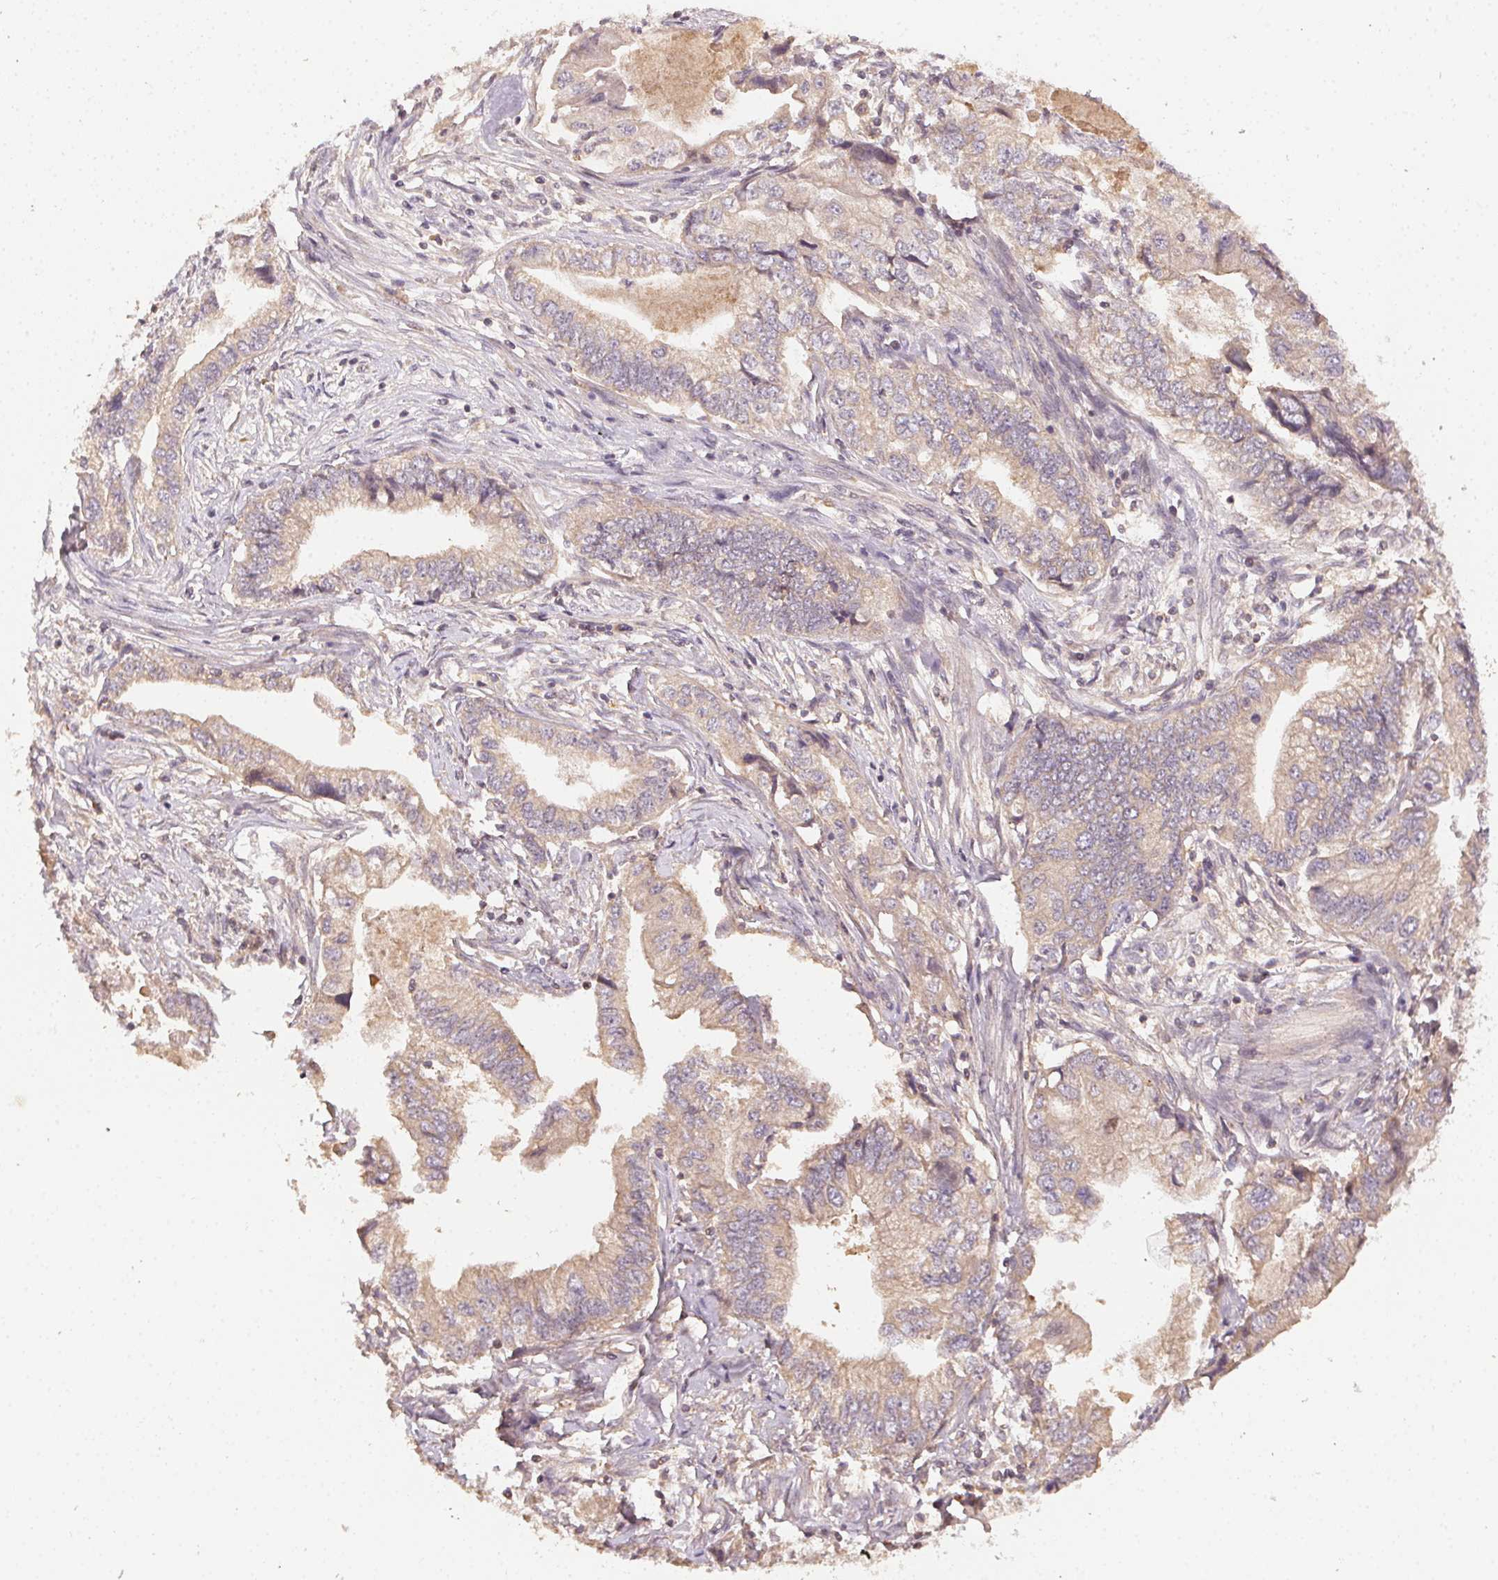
{"staining": {"intensity": "weak", "quantity": ">75%", "location": "cytoplasmic/membranous"}, "tissue": "stomach cancer", "cell_type": "Tumor cells", "image_type": "cancer", "snomed": [{"axis": "morphology", "description": "Adenocarcinoma, NOS"}, {"axis": "topography", "description": "Pancreas"}, {"axis": "topography", "description": "Stomach, upper"}], "caption": "Brown immunohistochemical staining in stomach adenocarcinoma shows weak cytoplasmic/membranous positivity in about >75% of tumor cells. The protein is stained brown, and the nuclei are stained in blue (DAB IHC with brightfield microscopy, high magnification).", "gene": "RALA", "patient": {"sex": "male", "age": 77}}